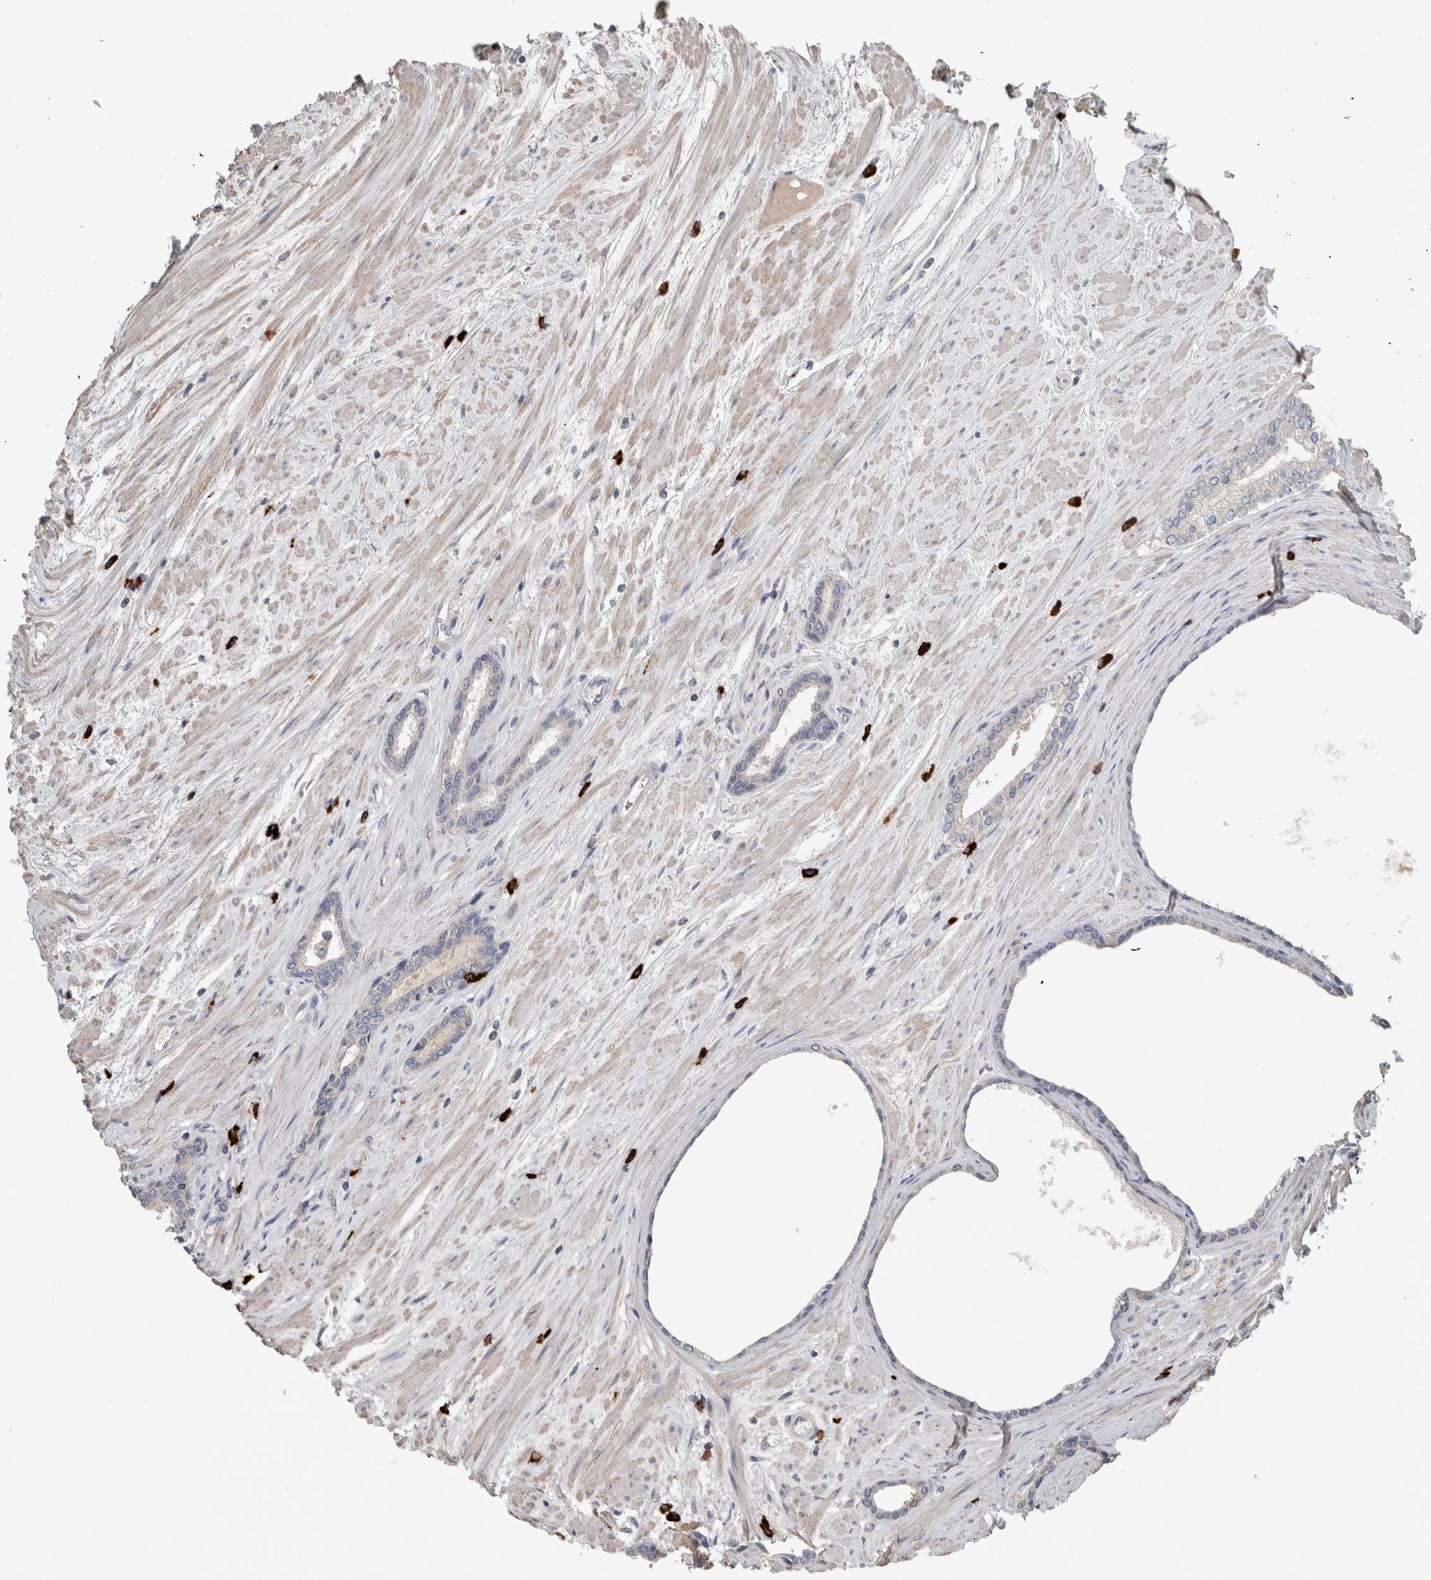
{"staining": {"intensity": "negative", "quantity": "none", "location": "none"}, "tissue": "prostate cancer", "cell_type": "Tumor cells", "image_type": "cancer", "snomed": [{"axis": "morphology", "description": "Adenocarcinoma, Low grade"}, {"axis": "topography", "description": "Prostate"}], "caption": "An image of human adenocarcinoma (low-grade) (prostate) is negative for staining in tumor cells. The staining was performed using DAB (3,3'-diaminobenzidine) to visualize the protein expression in brown, while the nuclei were stained in blue with hematoxylin (Magnification: 20x).", "gene": "CRNN", "patient": {"sex": "male", "age": 60}}